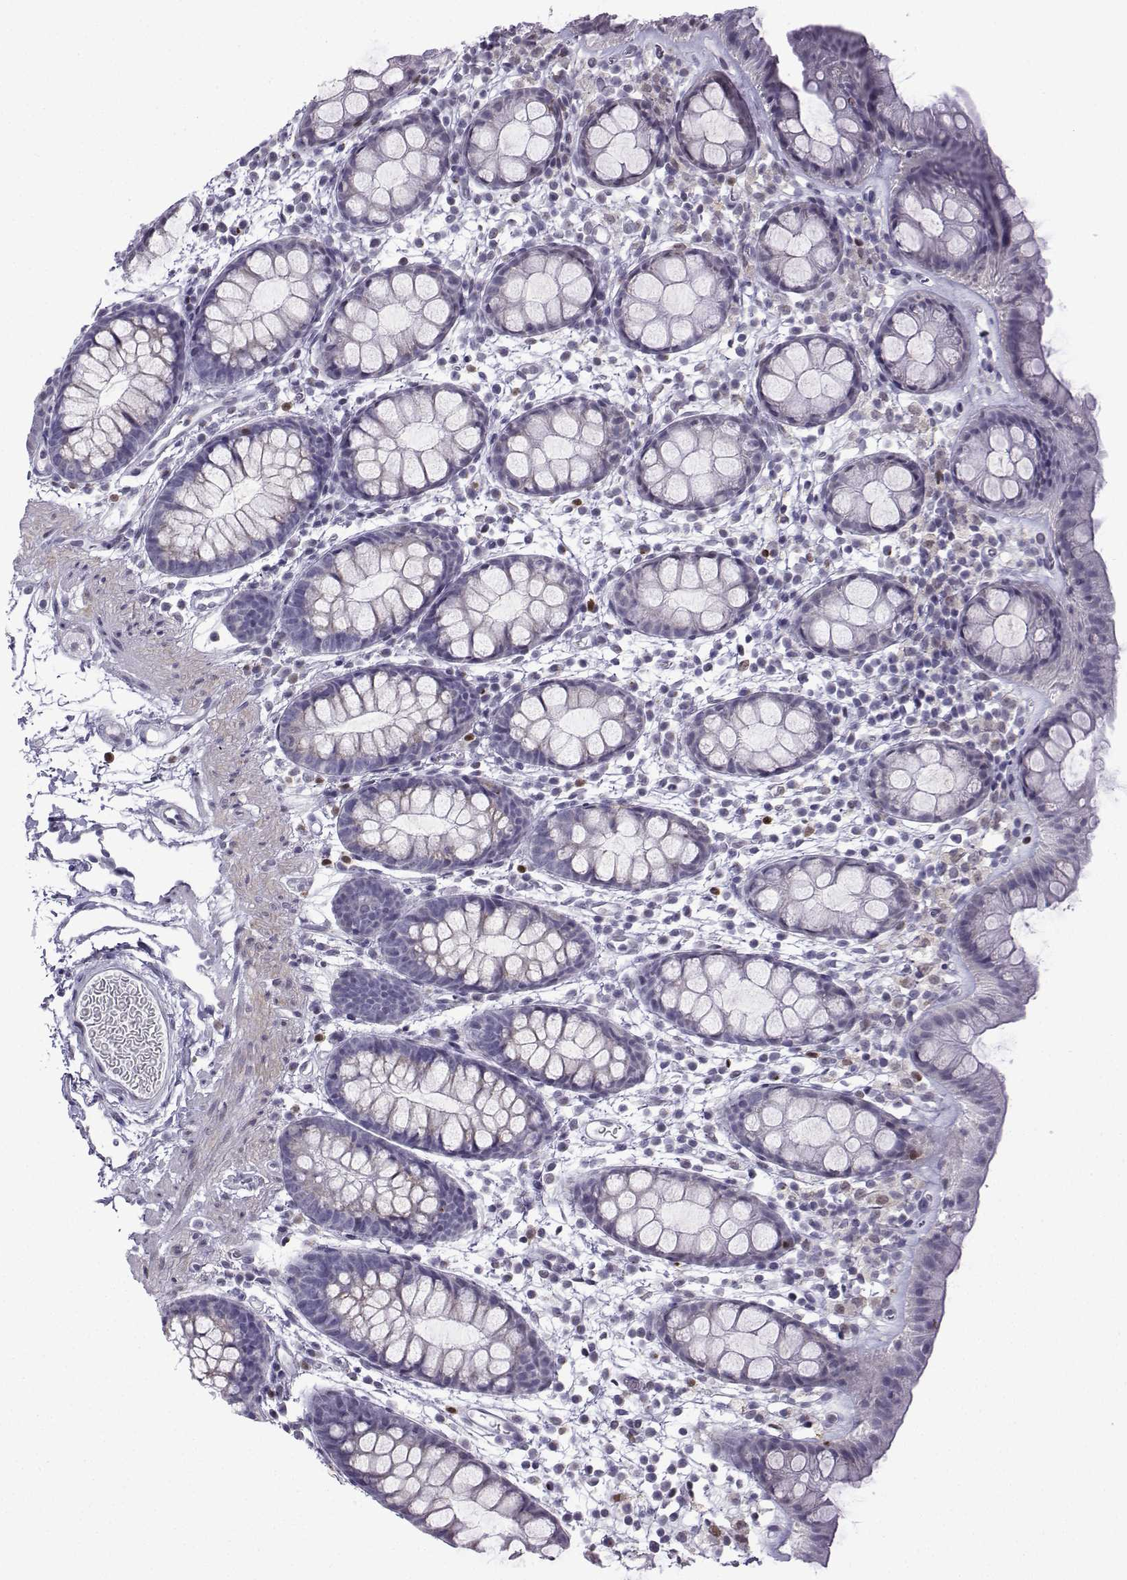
{"staining": {"intensity": "negative", "quantity": "none", "location": "none"}, "tissue": "rectum", "cell_type": "Glandular cells", "image_type": "normal", "snomed": [{"axis": "morphology", "description": "Normal tissue, NOS"}, {"axis": "topography", "description": "Rectum"}], "caption": "Protein analysis of normal rectum exhibits no significant expression in glandular cells. (Brightfield microscopy of DAB immunohistochemistry (IHC) at high magnification).", "gene": "HTR7", "patient": {"sex": "male", "age": 57}}